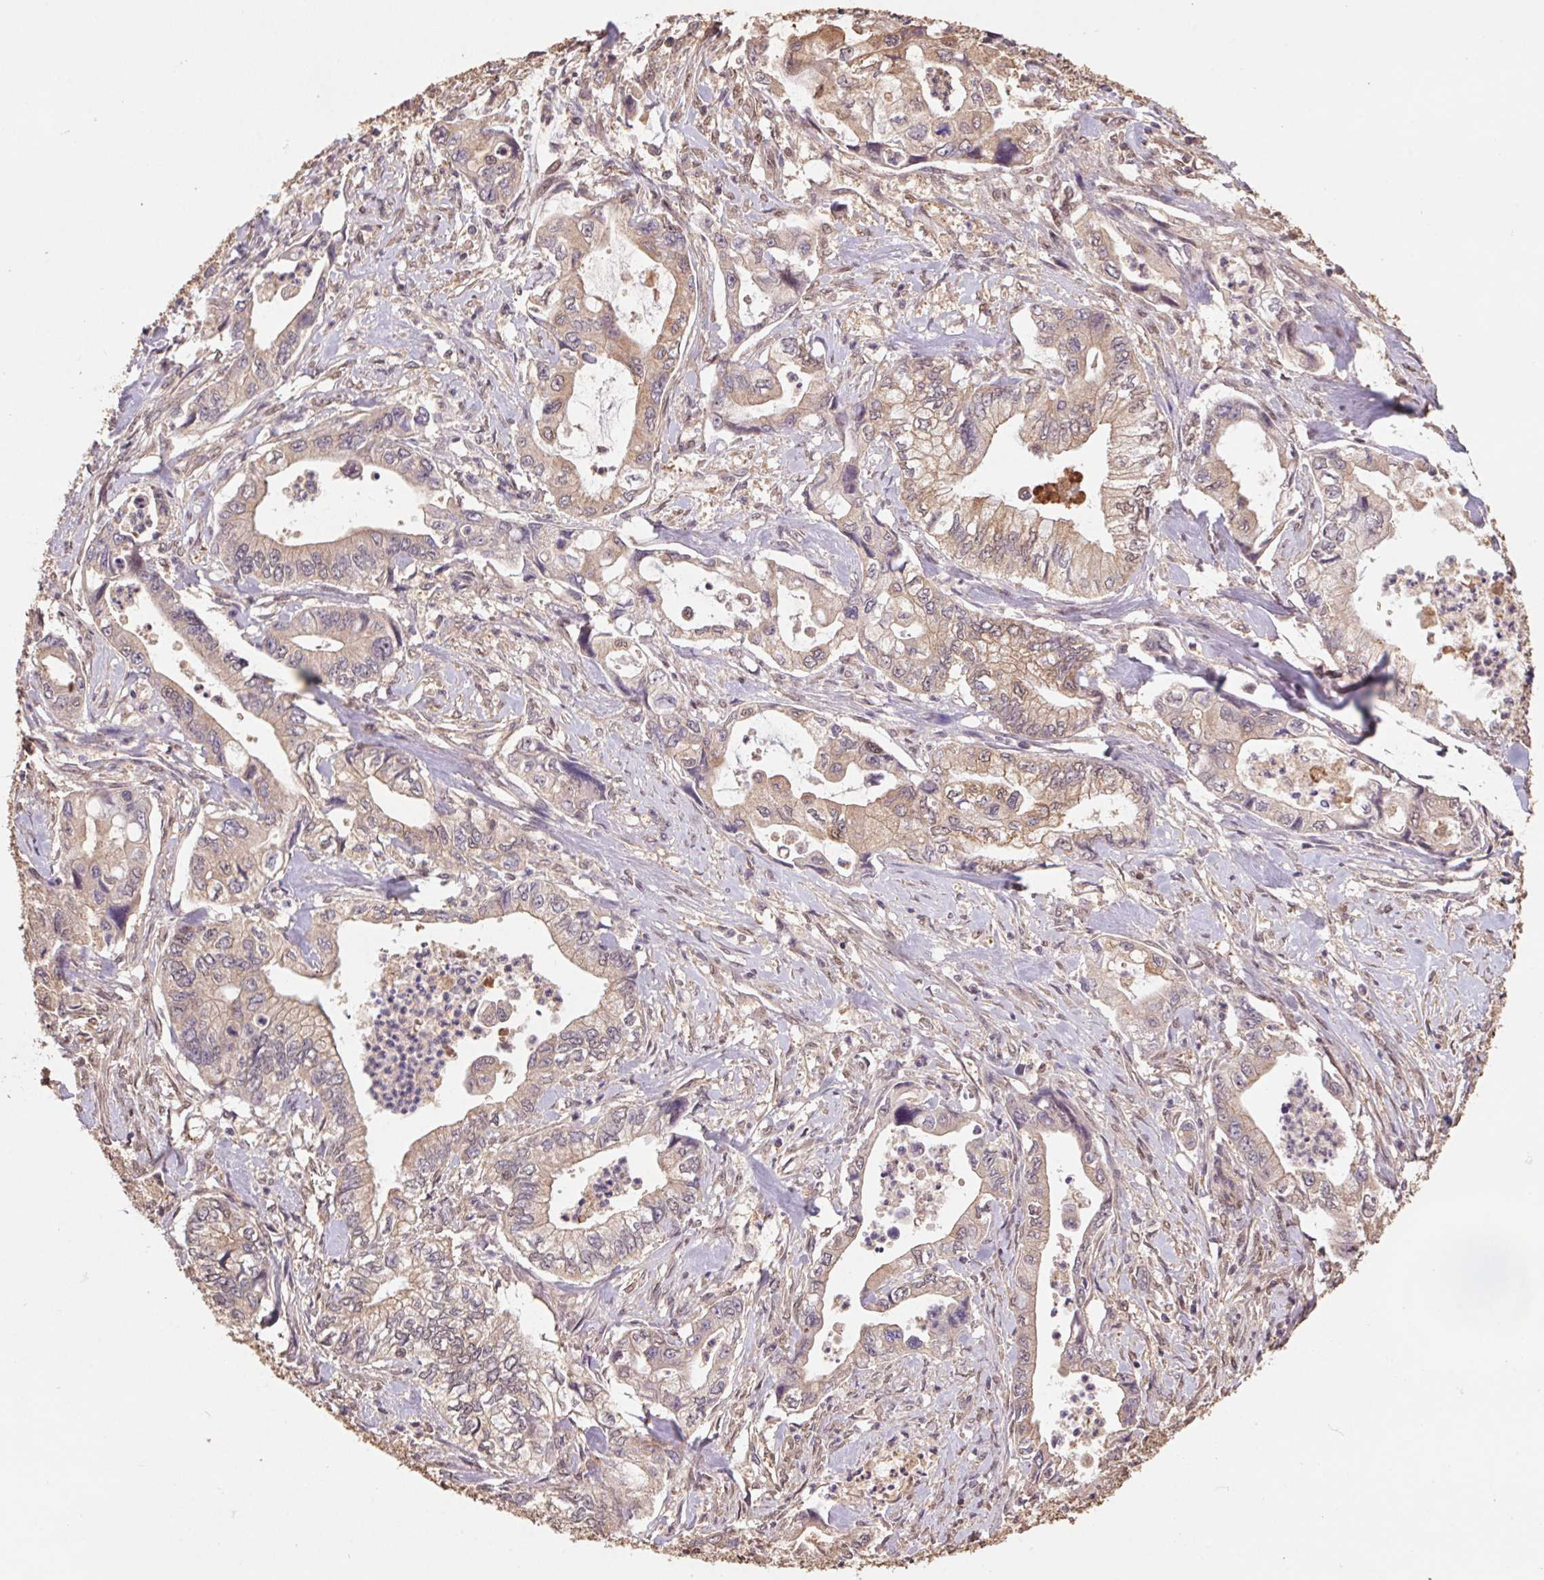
{"staining": {"intensity": "moderate", "quantity": "25%-75%", "location": "cytoplasmic/membranous,nuclear"}, "tissue": "stomach cancer", "cell_type": "Tumor cells", "image_type": "cancer", "snomed": [{"axis": "morphology", "description": "Adenocarcinoma, NOS"}, {"axis": "topography", "description": "Pancreas"}, {"axis": "topography", "description": "Stomach, upper"}], "caption": "Immunohistochemical staining of human stomach adenocarcinoma demonstrates medium levels of moderate cytoplasmic/membranous and nuclear expression in about 25%-75% of tumor cells. (DAB IHC, brown staining for protein, blue staining for nuclei).", "gene": "CUTA", "patient": {"sex": "male", "age": 77}}